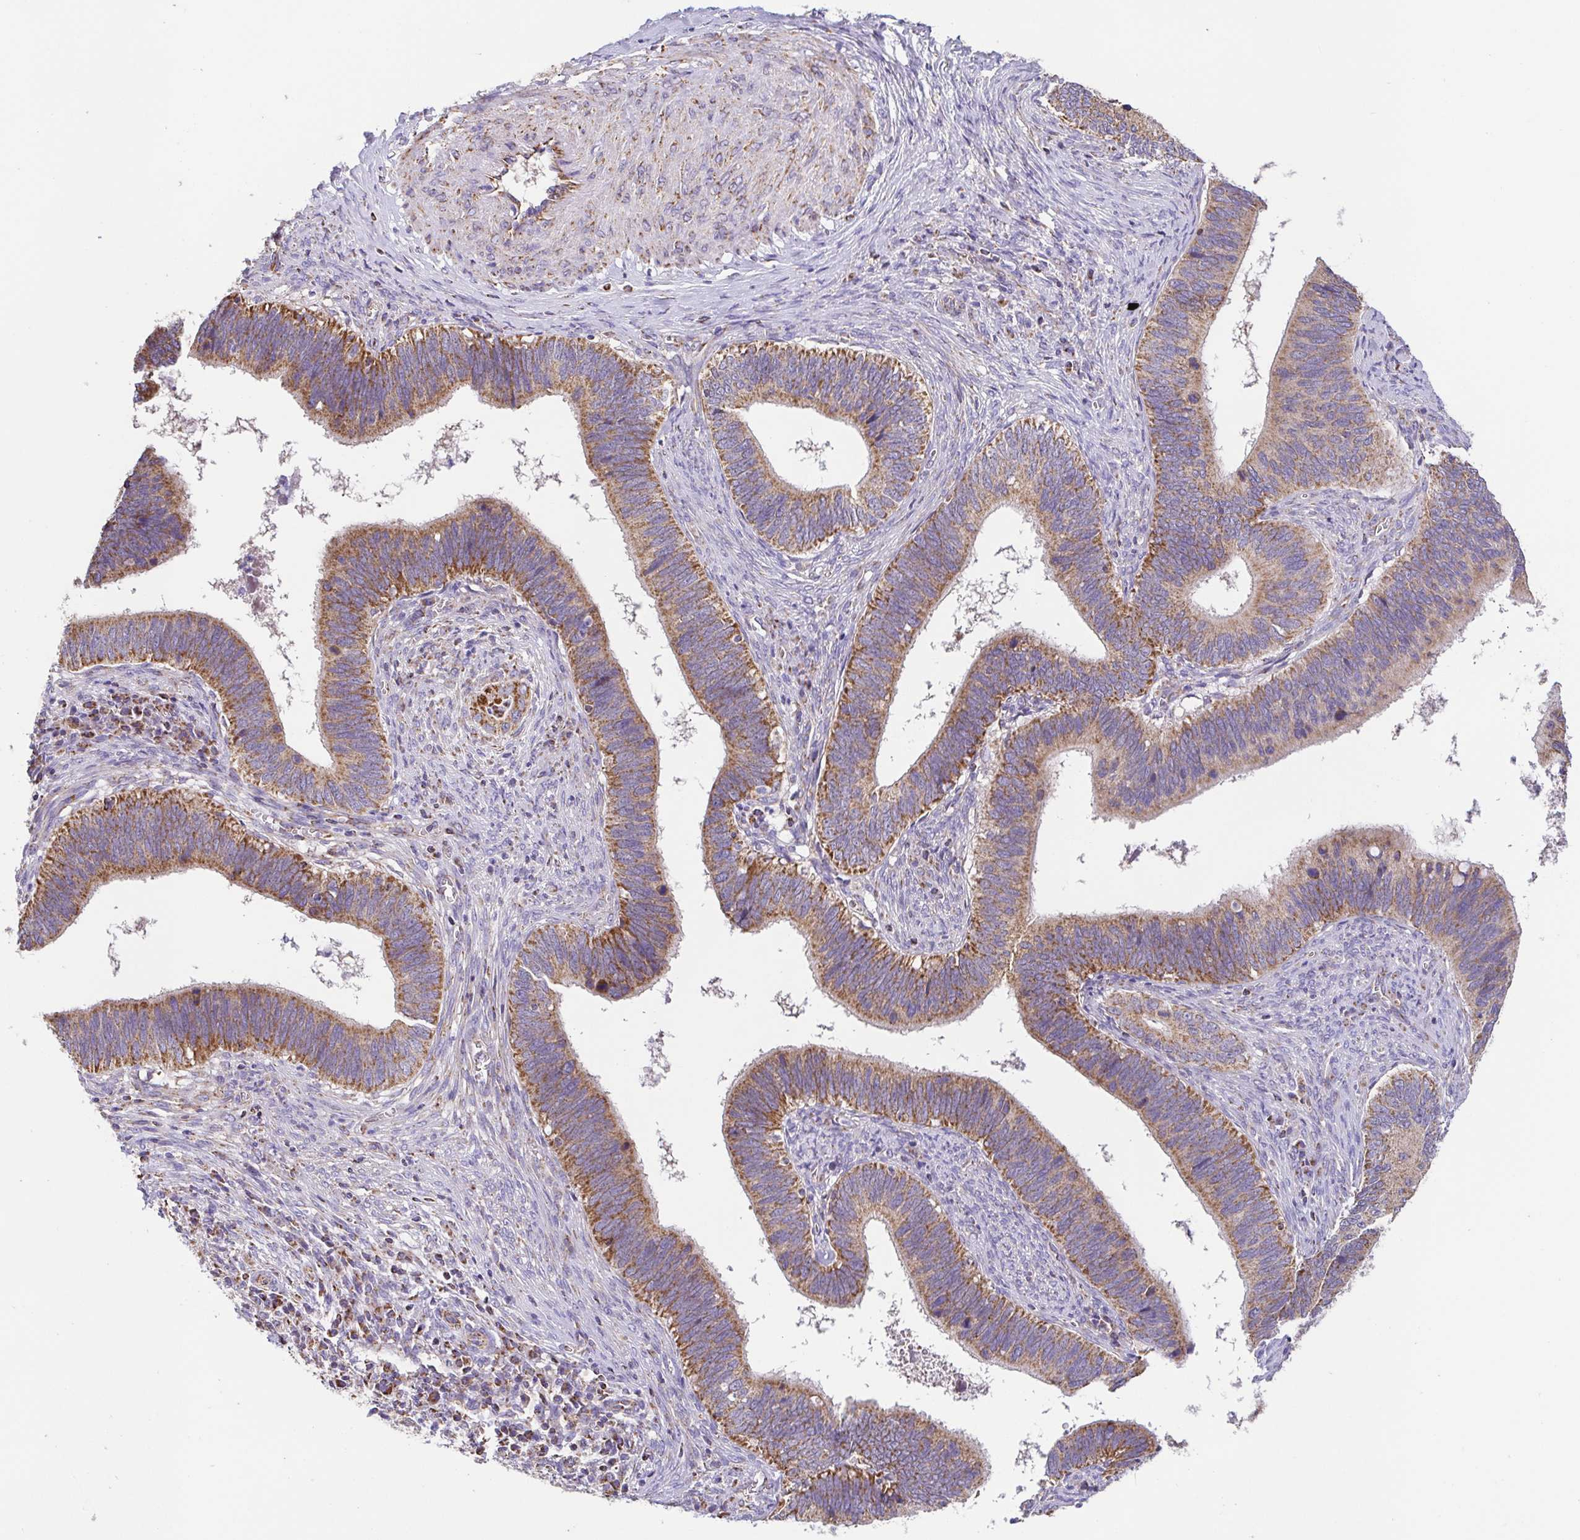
{"staining": {"intensity": "moderate", "quantity": ">75%", "location": "cytoplasmic/membranous"}, "tissue": "cervical cancer", "cell_type": "Tumor cells", "image_type": "cancer", "snomed": [{"axis": "morphology", "description": "Adenocarcinoma, NOS"}, {"axis": "topography", "description": "Cervix"}], "caption": "Moderate cytoplasmic/membranous protein staining is seen in approximately >75% of tumor cells in cervical cancer.", "gene": "GINM1", "patient": {"sex": "female", "age": 42}}